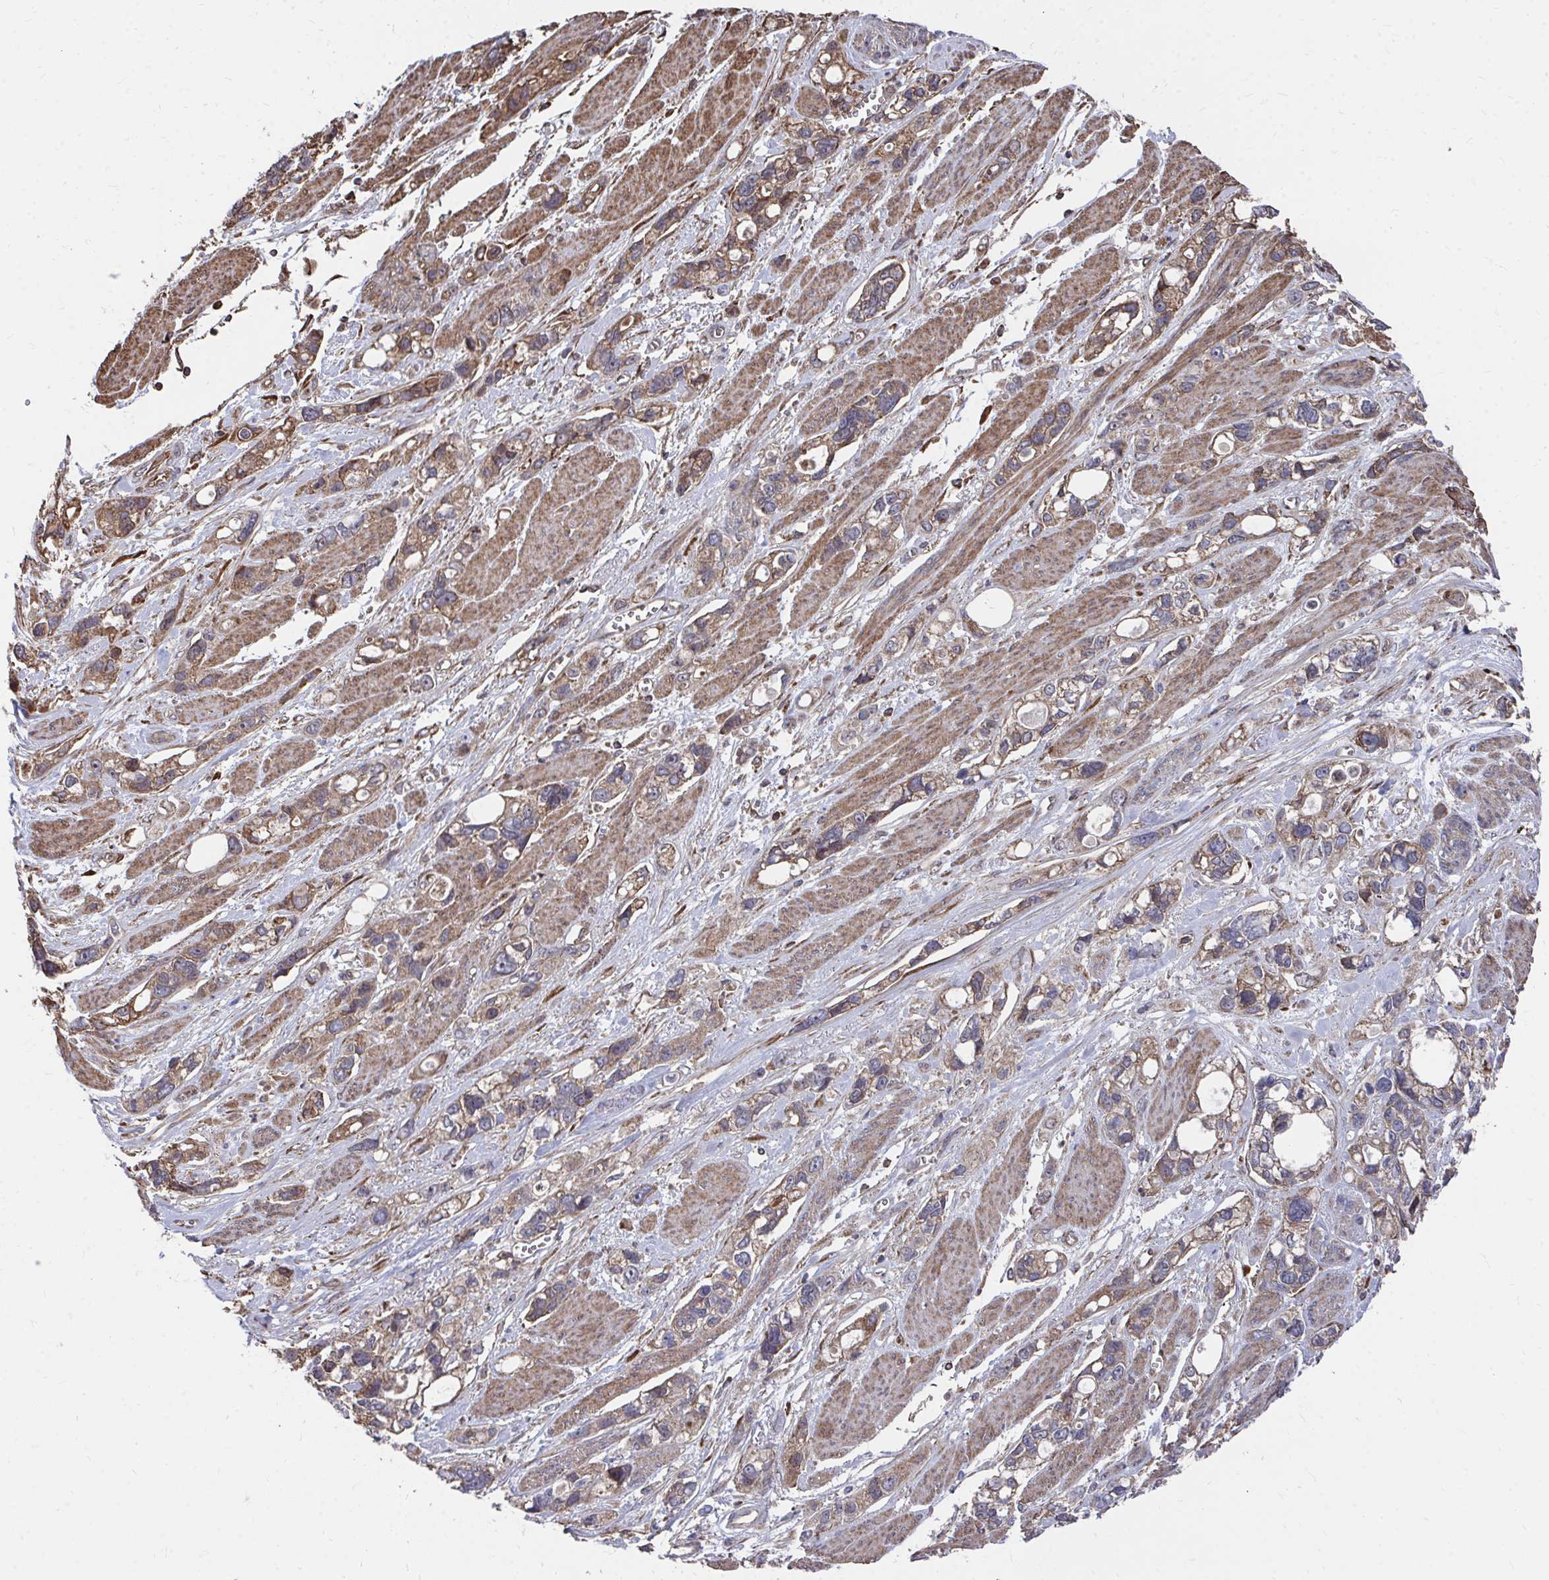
{"staining": {"intensity": "moderate", "quantity": ">75%", "location": "cytoplasmic/membranous"}, "tissue": "stomach cancer", "cell_type": "Tumor cells", "image_type": "cancer", "snomed": [{"axis": "morphology", "description": "Adenocarcinoma, NOS"}, {"axis": "topography", "description": "Stomach, upper"}], "caption": "DAB (3,3'-diaminobenzidine) immunohistochemical staining of stomach adenocarcinoma reveals moderate cytoplasmic/membranous protein staining in approximately >75% of tumor cells.", "gene": "FAM89A", "patient": {"sex": "female", "age": 81}}